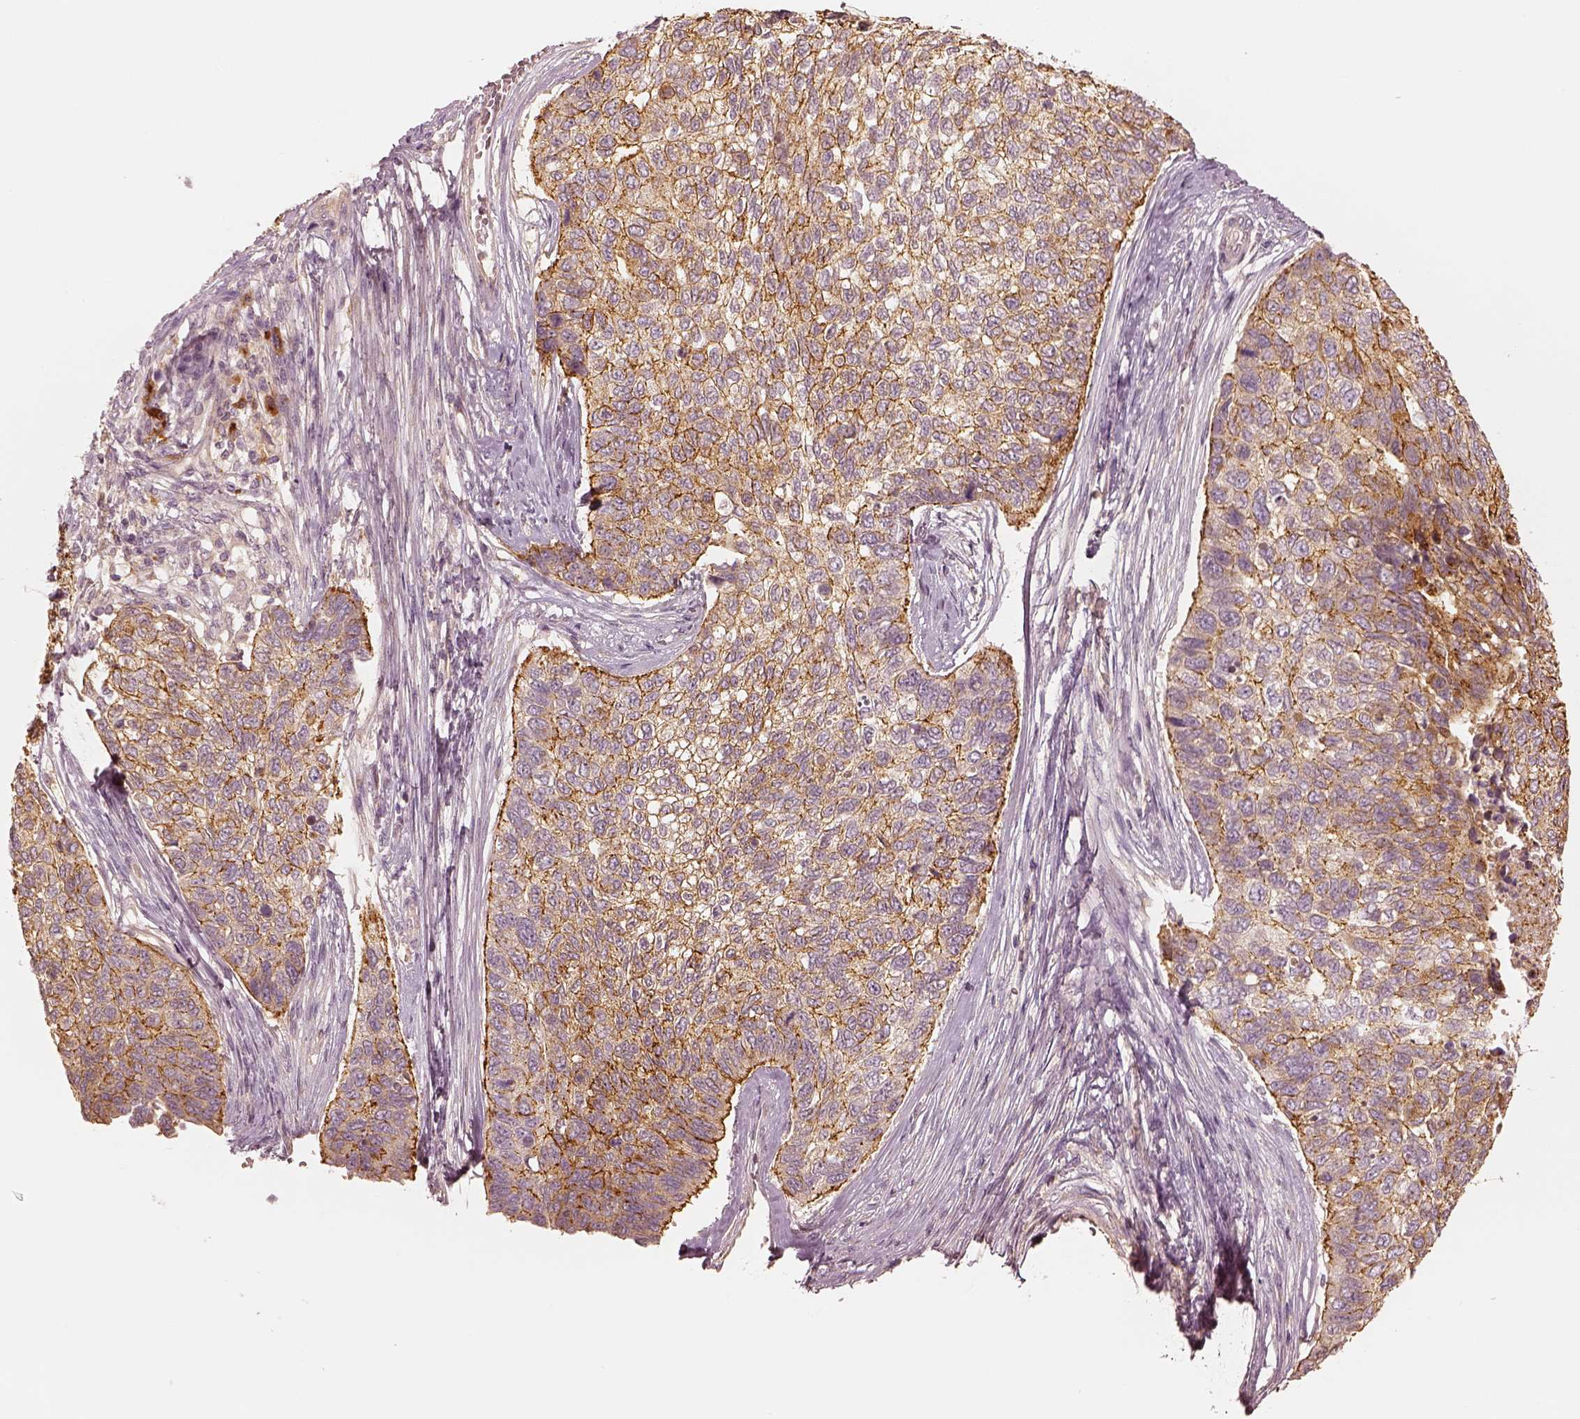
{"staining": {"intensity": "strong", "quantity": ">75%", "location": "cytoplasmic/membranous"}, "tissue": "lung cancer", "cell_type": "Tumor cells", "image_type": "cancer", "snomed": [{"axis": "morphology", "description": "Squamous cell carcinoma, NOS"}, {"axis": "topography", "description": "Lung"}], "caption": "Protein staining of squamous cell carcinoma (lung) tissue displays strong cytoplasmic/membranous positivity in about >75% of tumor cells.", "gene": "GORASP2", "patient": {"sex": "male", "age": 69}}